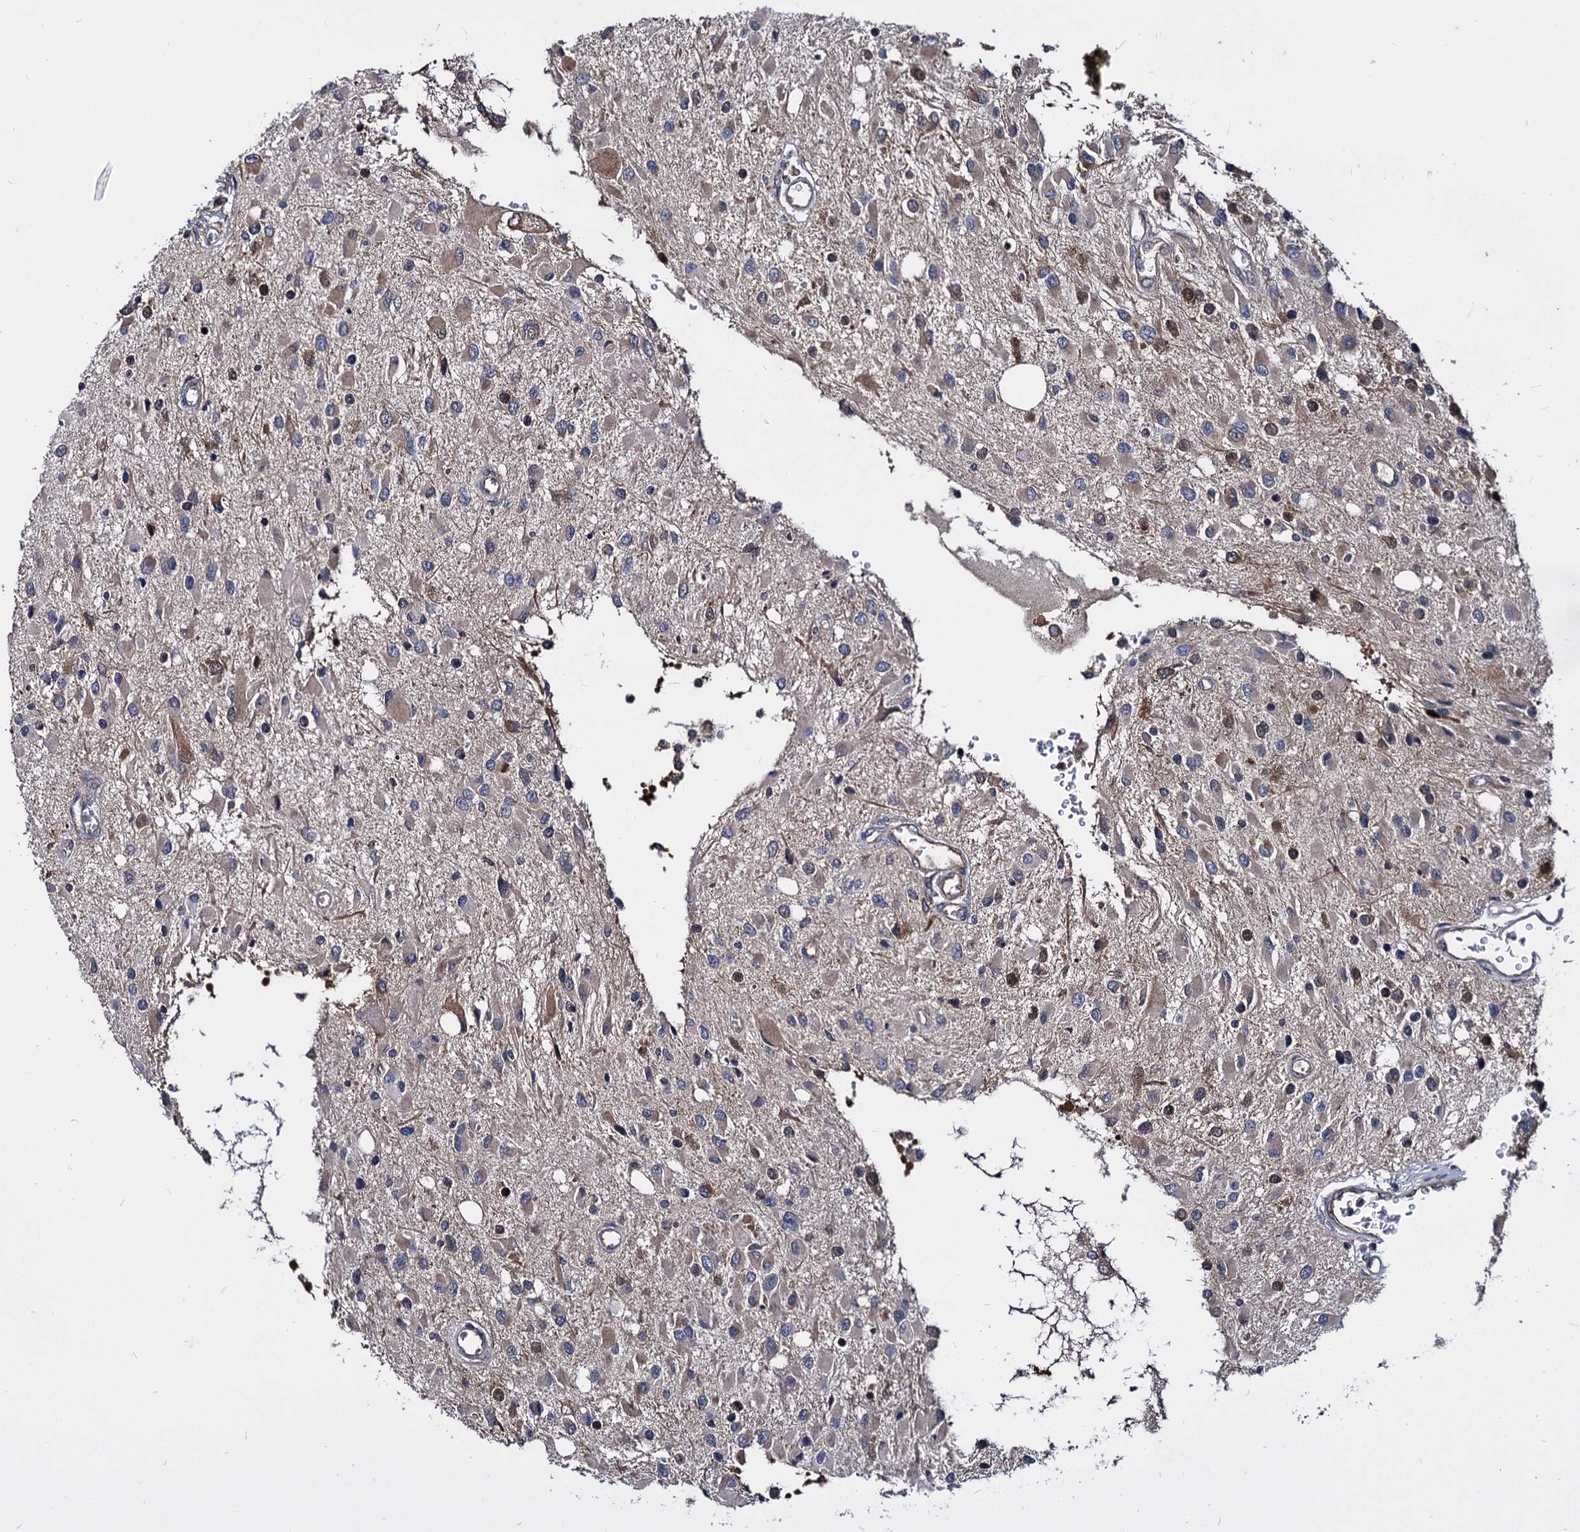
{"staining": {"intensity": "weak", "quantity": "<25%", "location": "cytoplasmic/membranous"}, "tissue": "glioma", "cell_type": "Tumor cells", "image_type": "cancer", "snomed": [{"axis": "morphology", "description": "Glioma, malignant, High grade"}, {"axis": "topography", "description": "Brain"}], "caption": "A photomicrograph of human glioma is negative for staining in tumor cells. The staining is performed using DAB brown chromogen with nuclei counter-stained in using hematoxylin.", "gene": "NME1", "patient": {"sex": "male", "age": 53}}